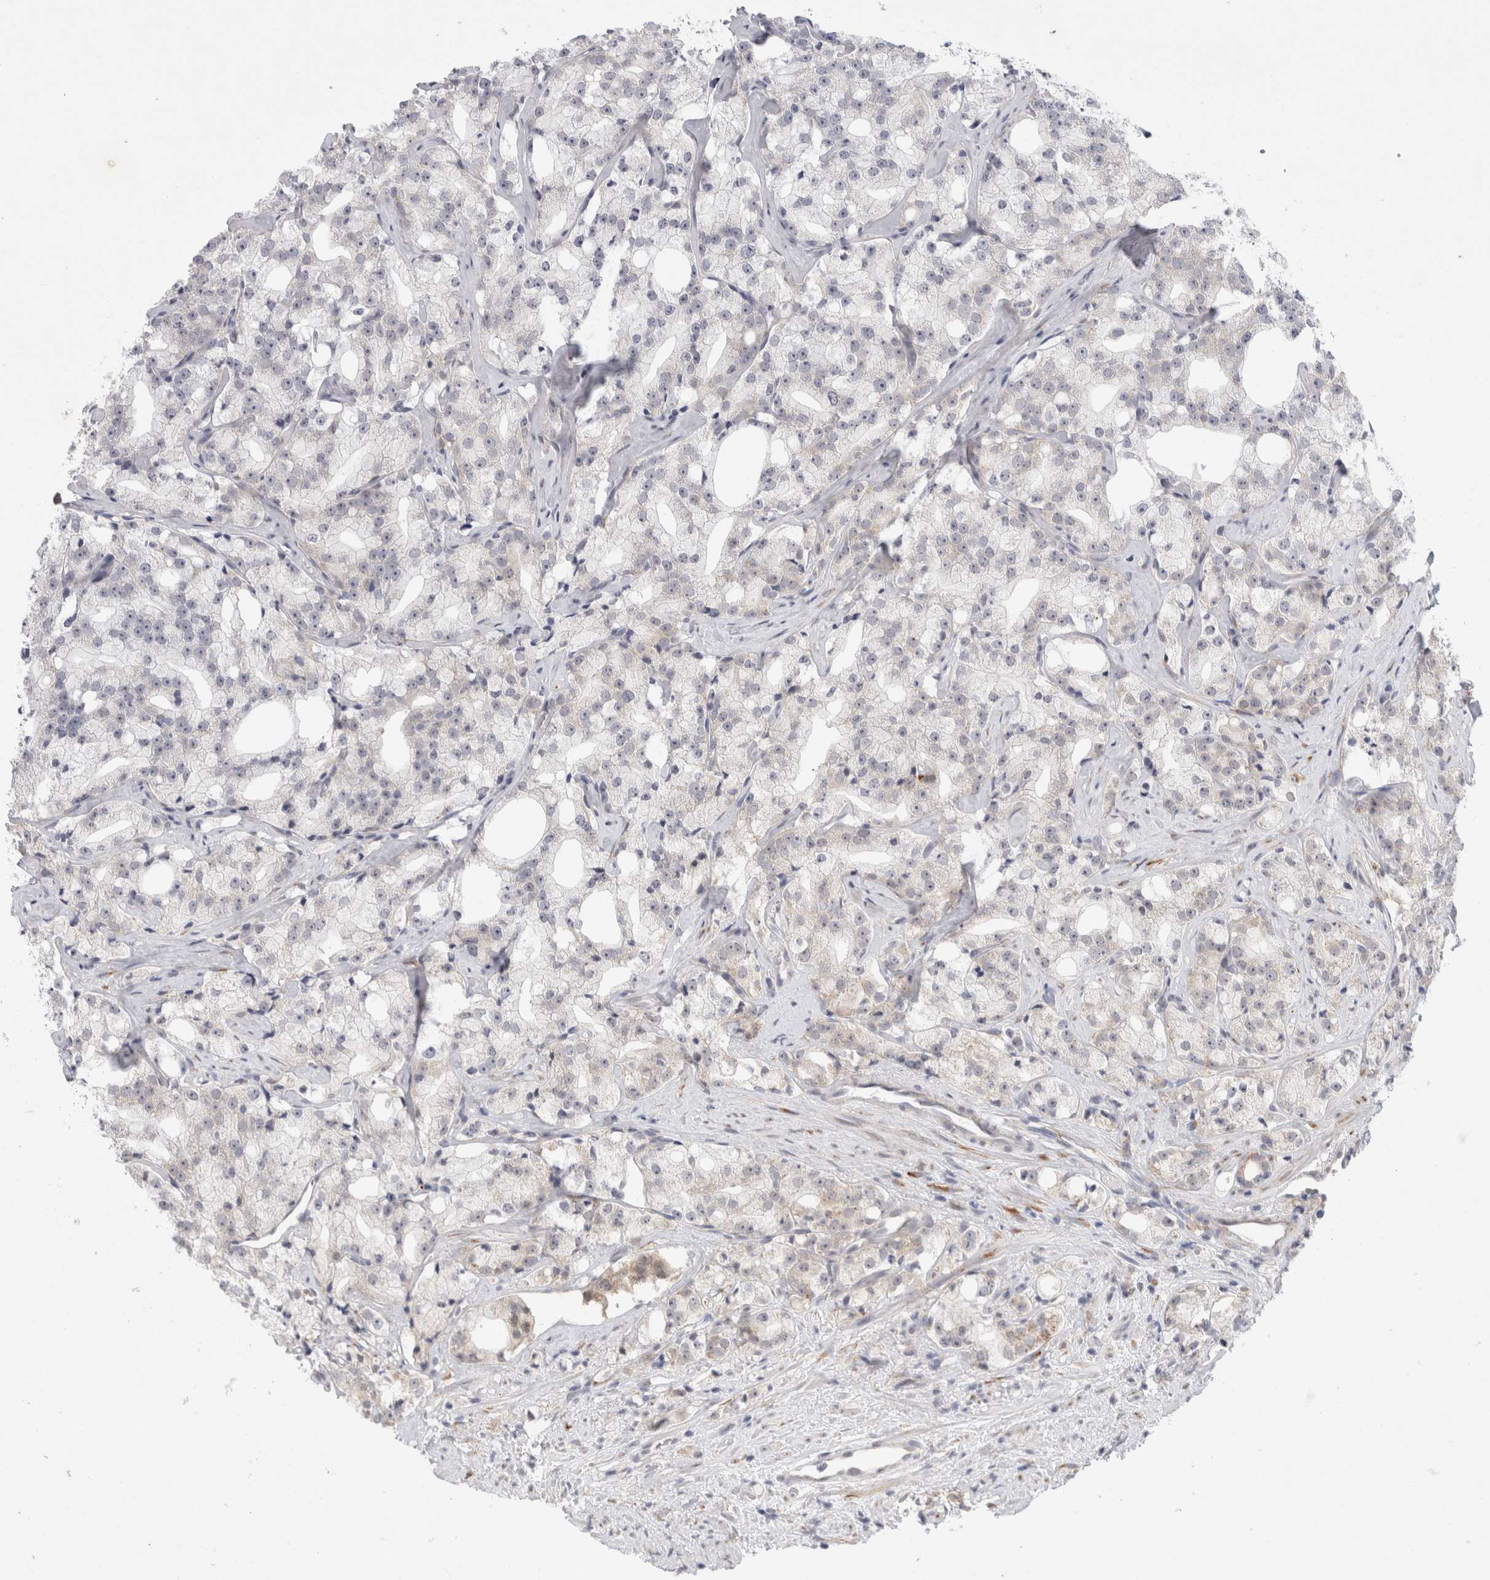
{"staining": {"intensity": "negative", "quantity": "none", "location": "none"}, "tissue": "prostate cancer", "cell_type": "Tumor cells", "image_type": "cancer", "snomed": [{"axis": "morphology", "description": "Adenocarcinoma, High grade"}, {"axis": "topography", "description": "Prostate"}], "caption": "Immunohistochemistry (IHC) micrograph of prostate cancer stained for a protein (brown), which demonstrates no expression in tumor cells.", "gene": "TRMT1L", "patient": {"sex": "male", "age": 64}}